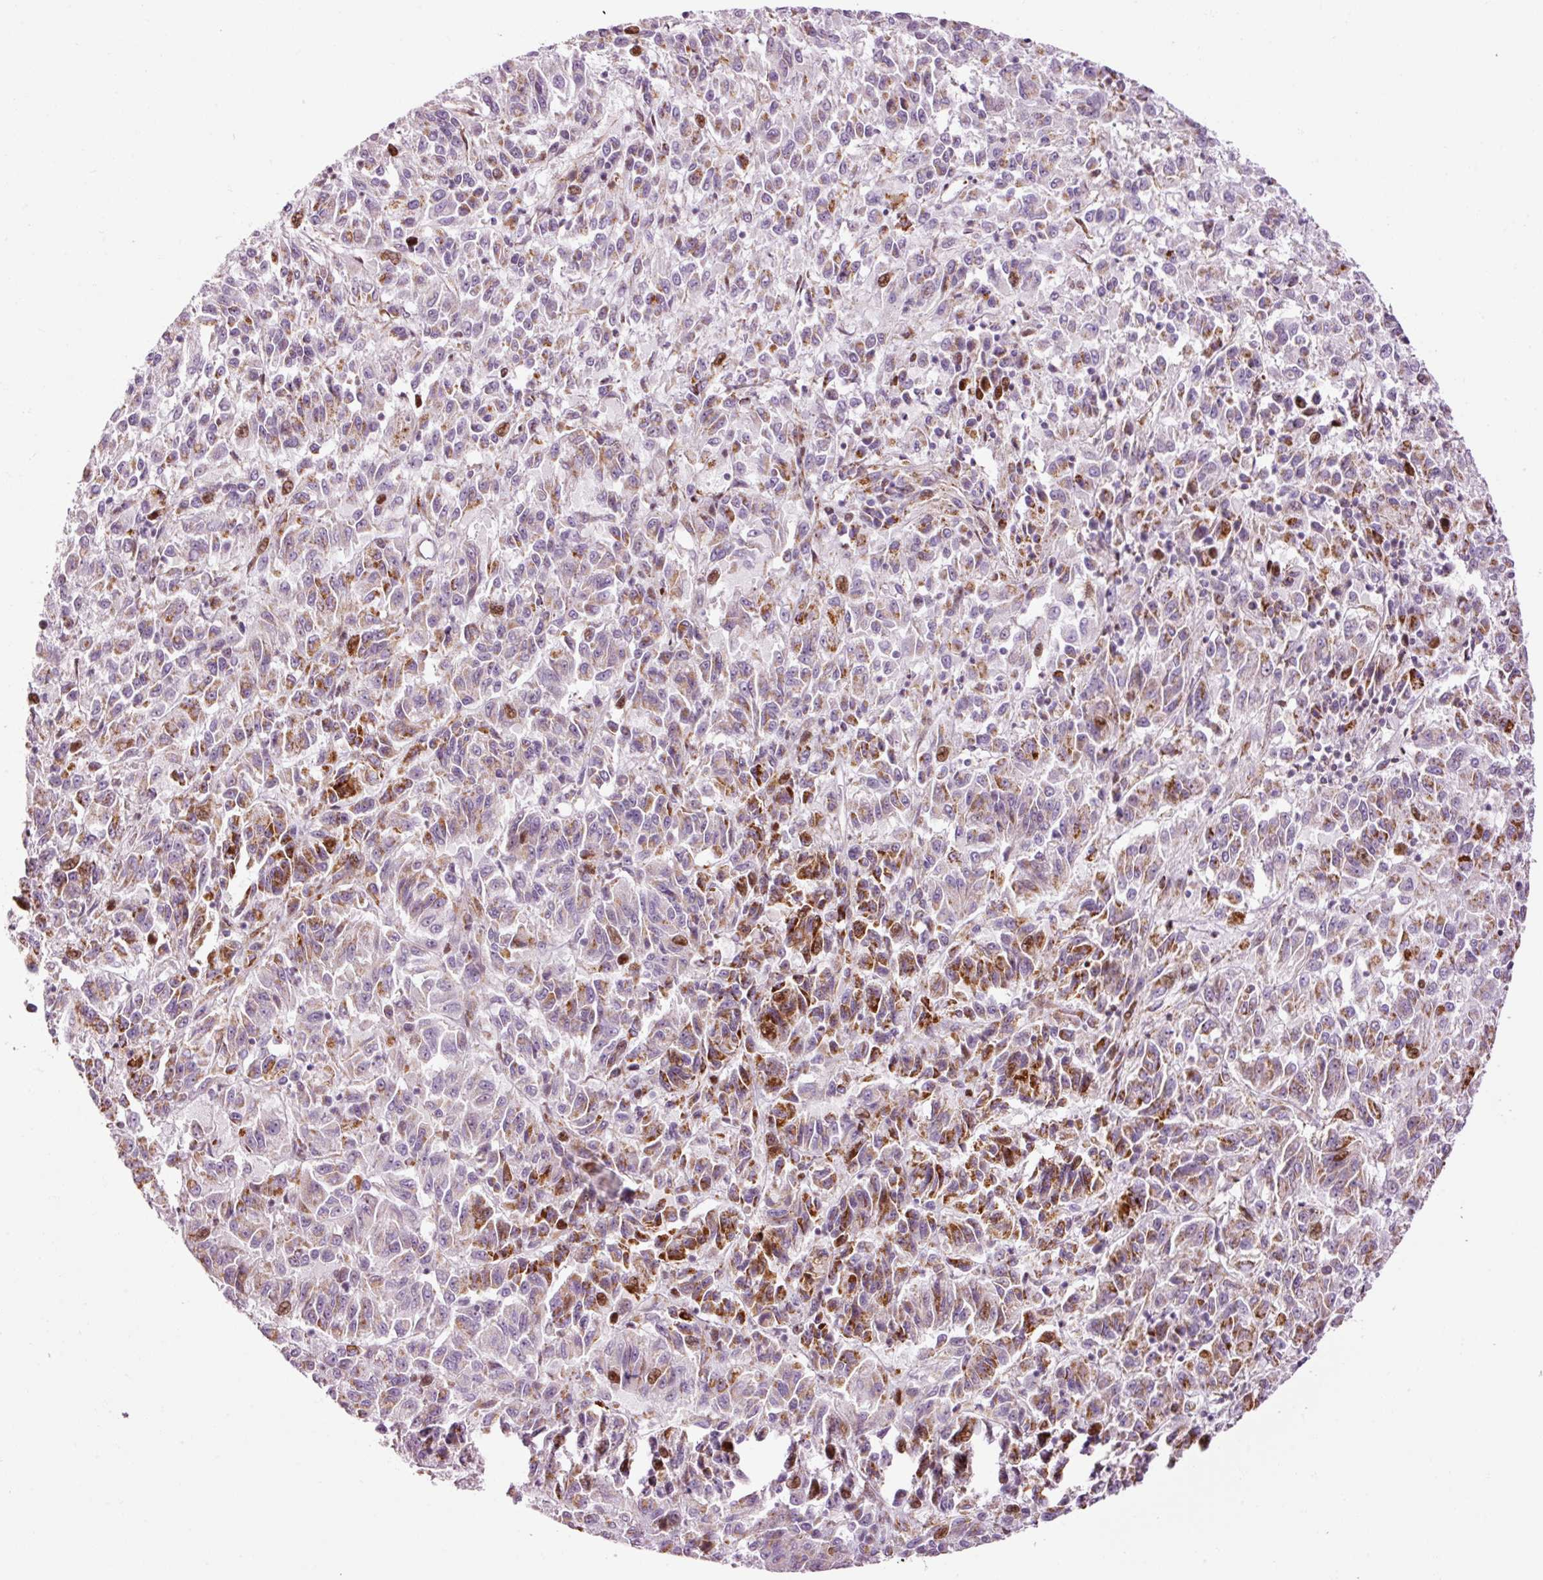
{"staining": {"intensity": "moderate", "quantity": "<25%", "location": "cytoplasmic/membranous,nuclear"}, "tissue": "melanoma", "cell_type": "Tumor cells", "image_type": "cancer", "snomed": [{"axis": "morphology", "description": "Malignant melanoma, Metastatic site"}, {"axis": "topography", "description": "Lung"}], "caption": "Immunohistochemical staining of human malignant melanoma (metastatic site) demonstrates low levels of moderate cytoplasmic/membranous and nuclear positivity in about <25% of tumor cells.", "gene": "ANKRD20A1", "patient": {"sex": "male", "age": 64}}